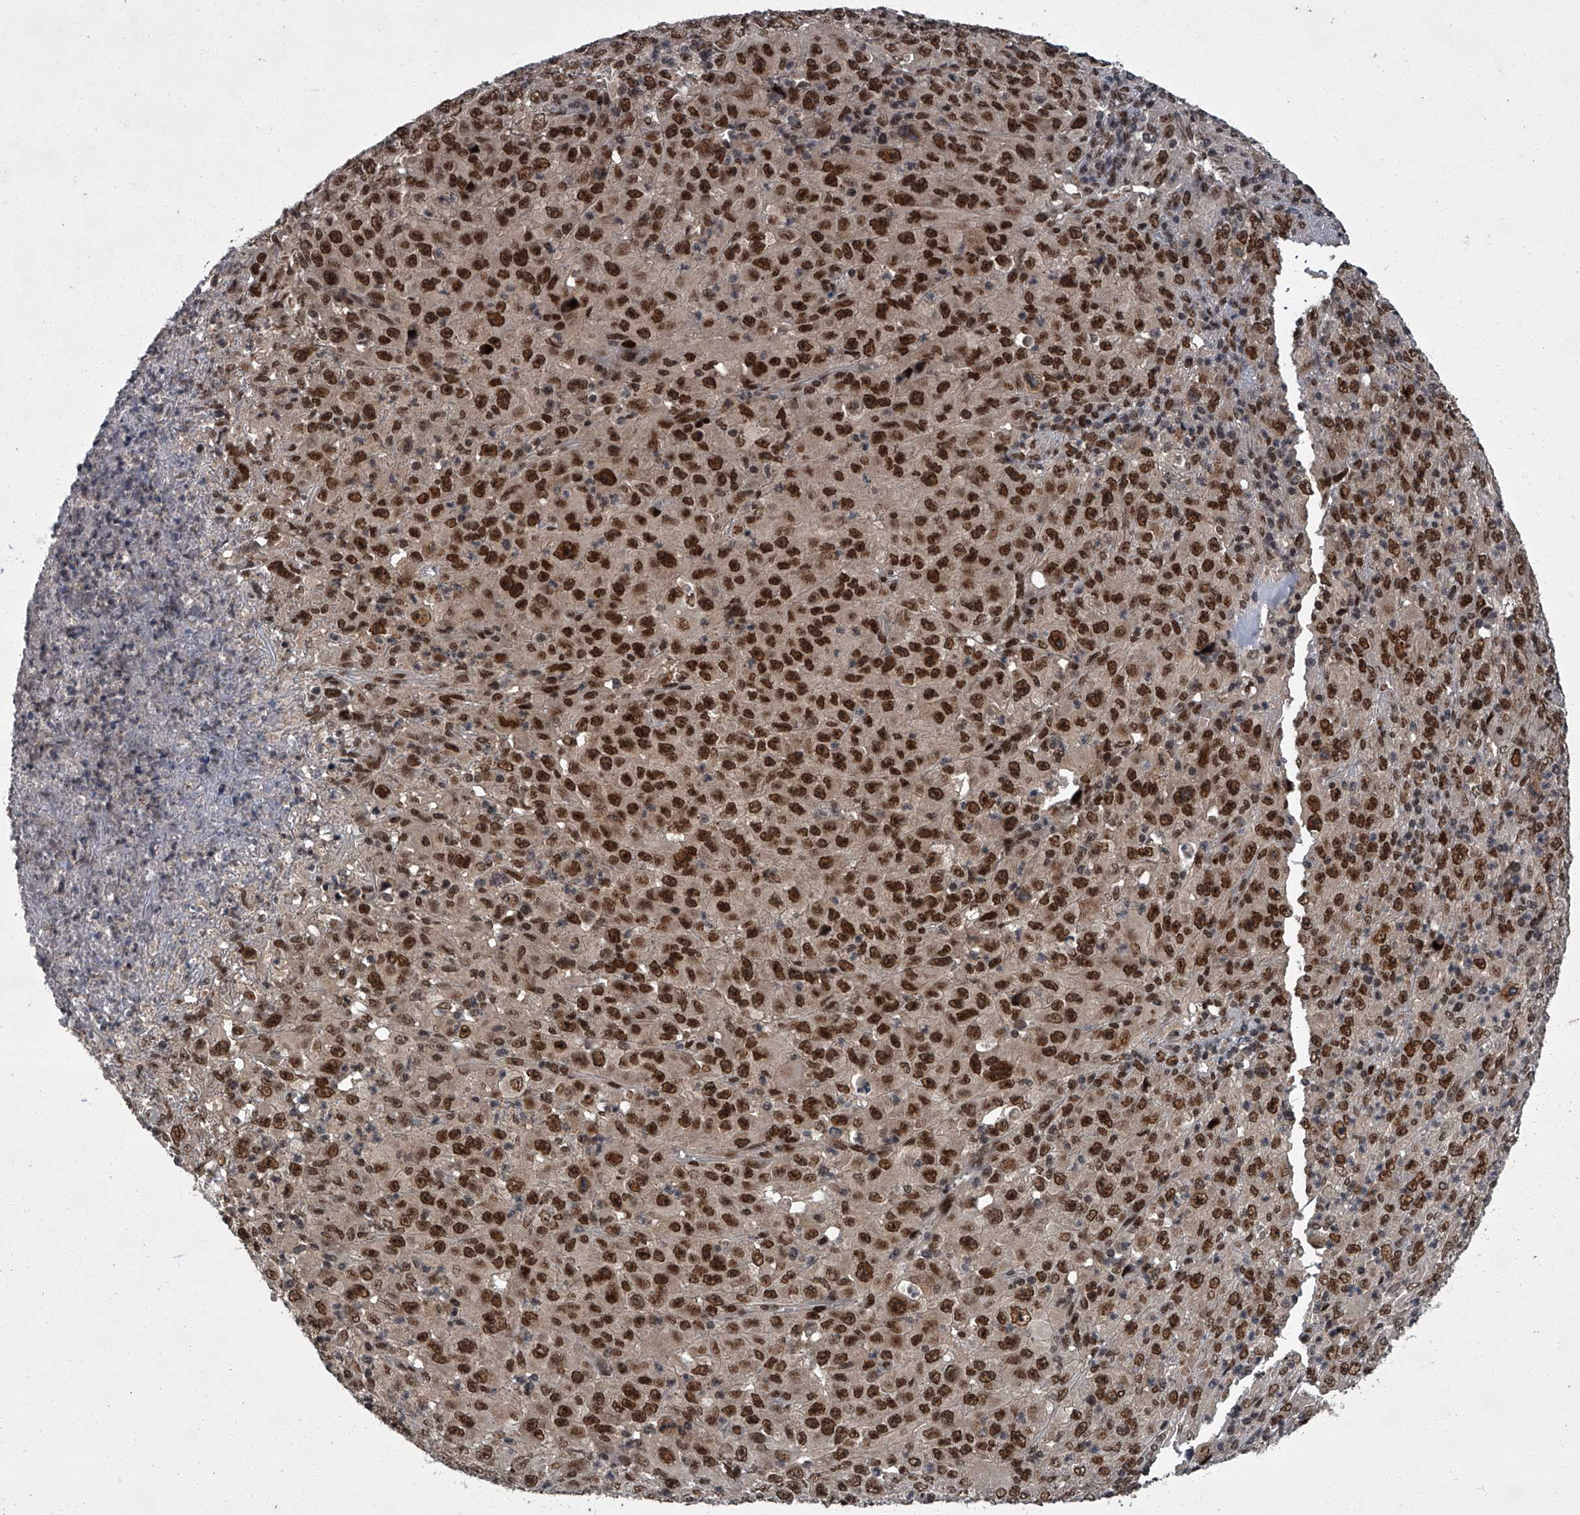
{"staining": {"intensity": "strong", "quantity": ">75%", "location": "nuclear"}, "tissue": "melanoma", "cell_type": "Tumor cells", "image_type": "cancer", "snomed": [{"axis": "morphology", "description": "Malignant melanoma, Metastatic site"}, {"axis": "topography", "description": "Skin"}], "caption": "The immunohistochemical stain labels strong nuclear positivity in tumor cells of melanoma tissue.", "gene": "ZNF518B", "patient": {"sex": "female", "age": 56}}